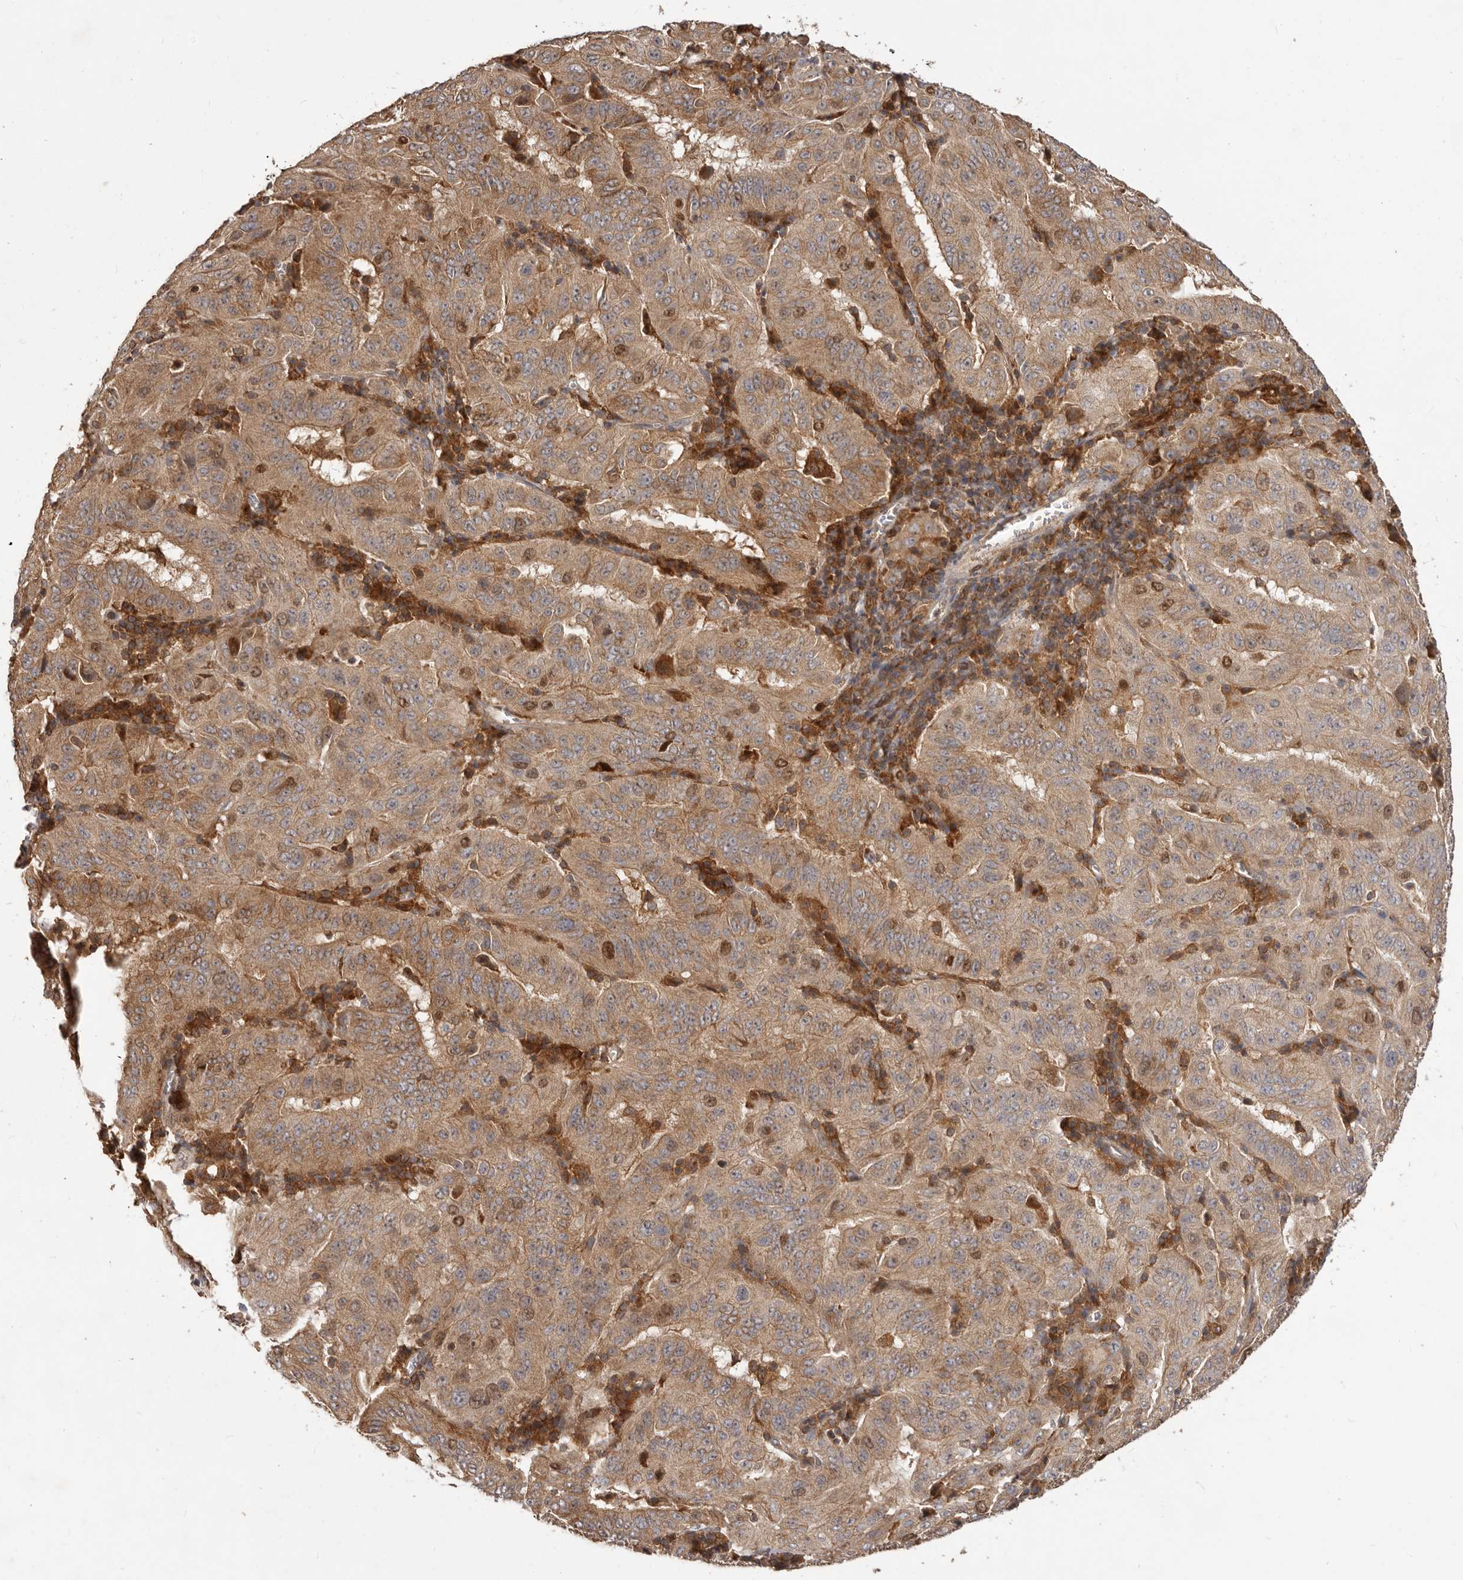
{"staining": {"intensity": "moderate", "quantity": ">75%", "location": "cytoplasmic/membranous"}, "tissue": "pancreatic cancer", "cell_type": "Tumor cells", "image_type": "cancer", "snomed": [{"axis": "morphology", "description": "Adenocarcinoma, NOS"}, {"axis": "topography", "description": "Pancreas"}], "caption": "Pancreatic adenocarcinoma tissue demonstrates moderate cytoplasmic/membranous expression in approximately >75% of tumor cells (brown staining indicates protein expression, while blue staining denotes nuclei).", "gene": "RNF187", "patient": {"sex": "male", "age": 63}}